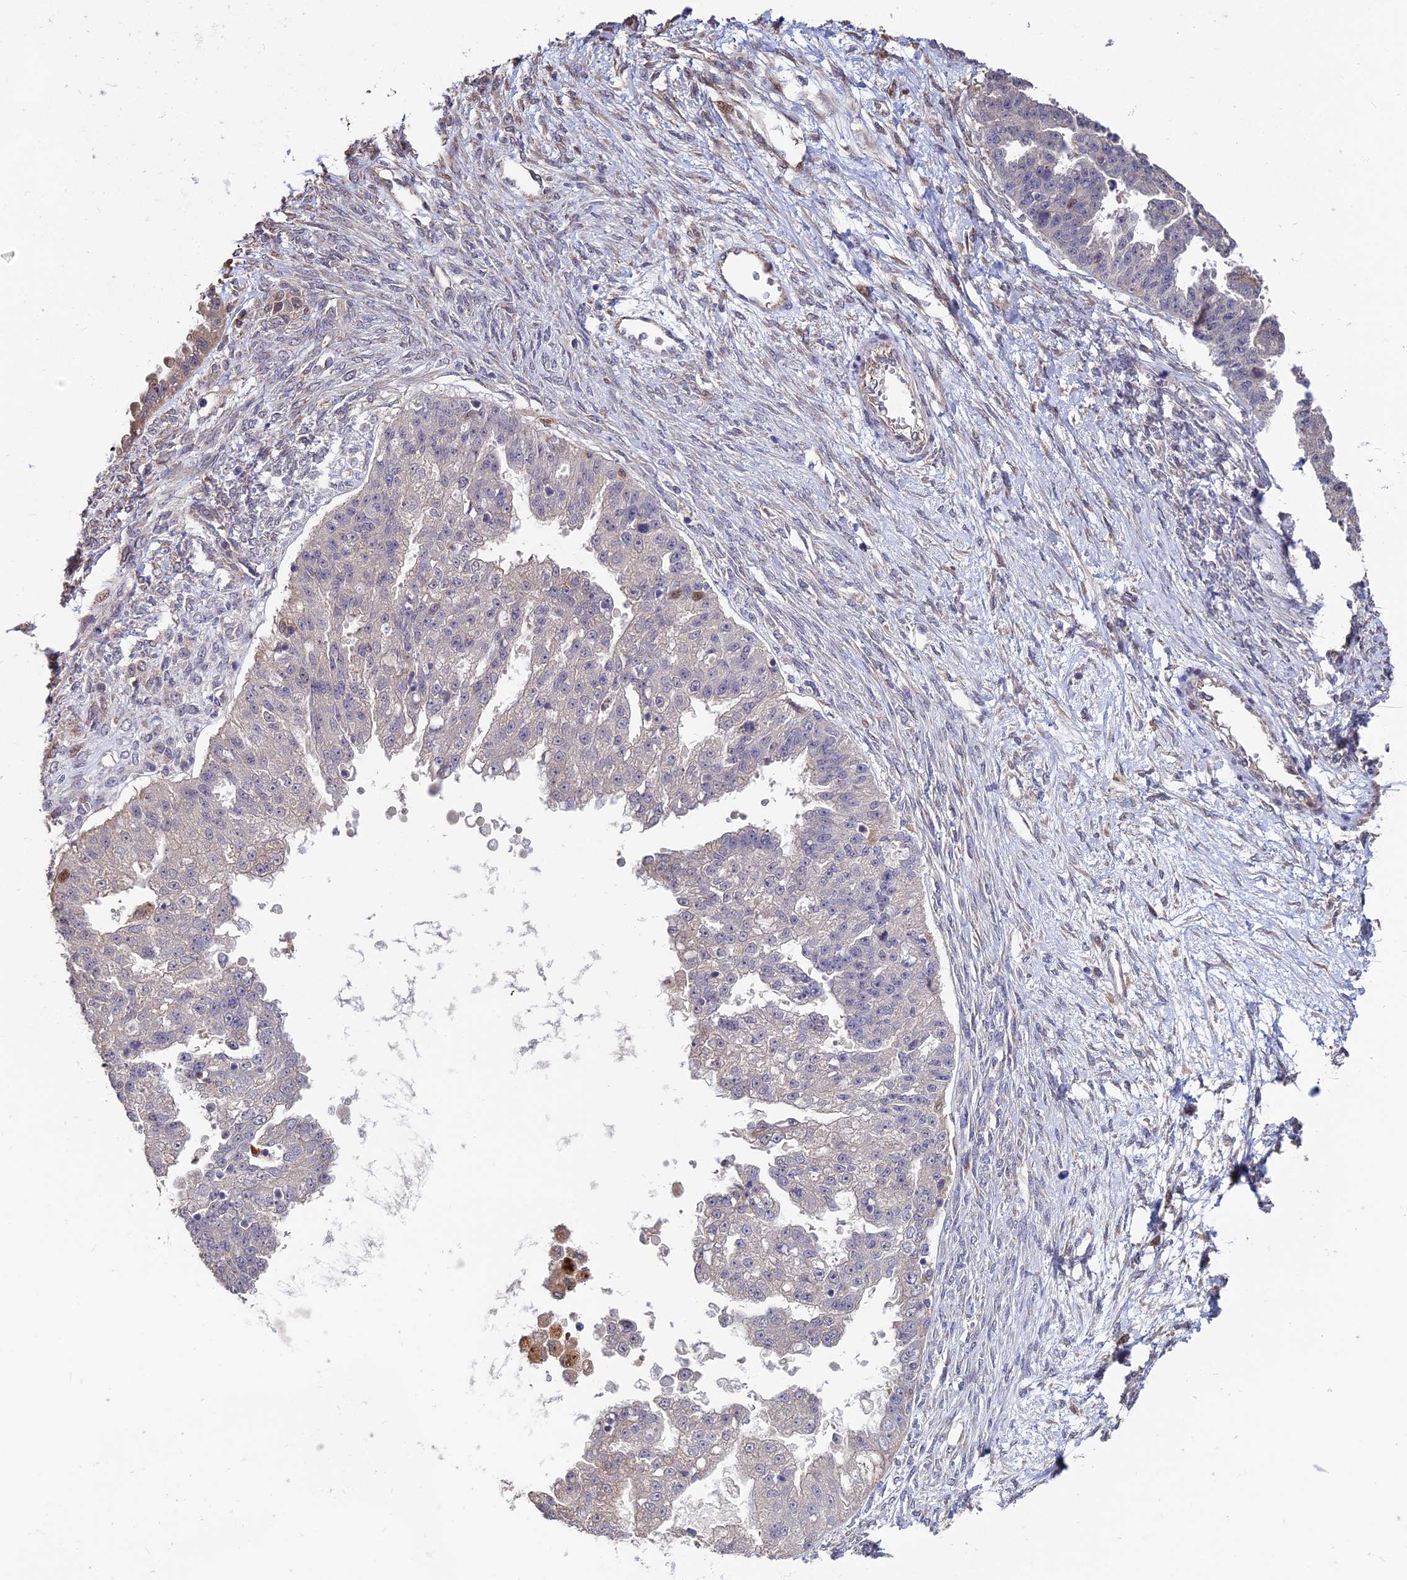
{"staining": {"intensity": "negative", "quantity": "none", "location": "none"}, "tissue": "ovarian cancer", "cell_type": "Tumor cells", "image_type": "cancer", "snomed": [{"axis": "morphology", "description": "Cystadenocarcinoma, serous, NOS"}, {"axis": "topography", "description": "Ovary"}], "caption": "Tumor cells are negative for protein expression in human ovarian serous cystadenocarcinoma. The staining was performed using DAB to visualize the protein expression in brown, while the nuclei were stained in blue with hematoxylin (Magnification: 20x).", "gene": "ACTR5", "patient": {"sex": "female", "age": 58}}